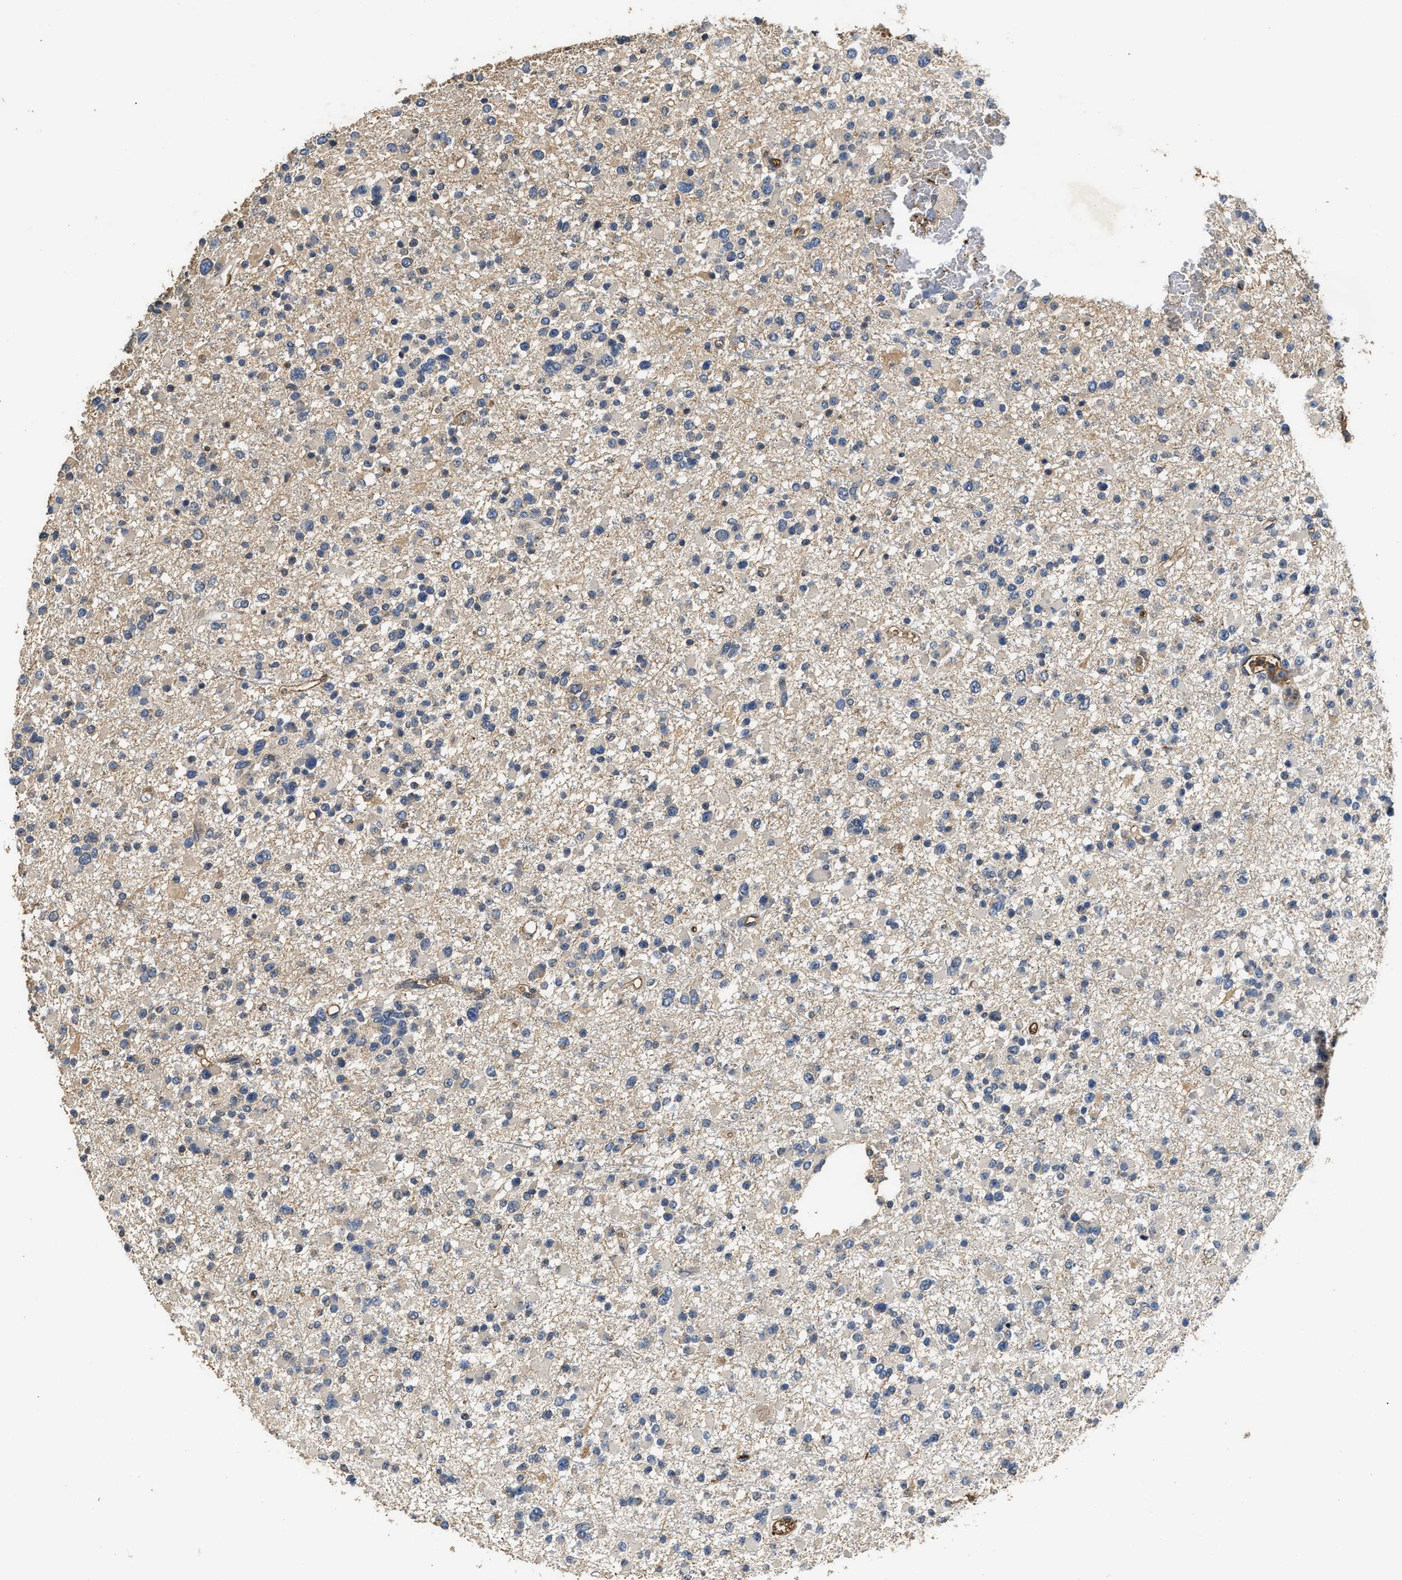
{"staining": {"intensity": "weak", "quantity": "<25%", "location": "cytoplasmic/membranous"}, "tissue": "glioma", "cell_type": "Tumor cells", "image_type": "cancer", "snomed": [{"axis": "morphology", "description": "Glioma, malignant, Low grade"}, {"axis": "topography", "description": "Brain"}], "caption": "There is no significant expression in tumor cells of glioma.", "gene": "C3", "patient": {"sex": "female", "age": 22}}